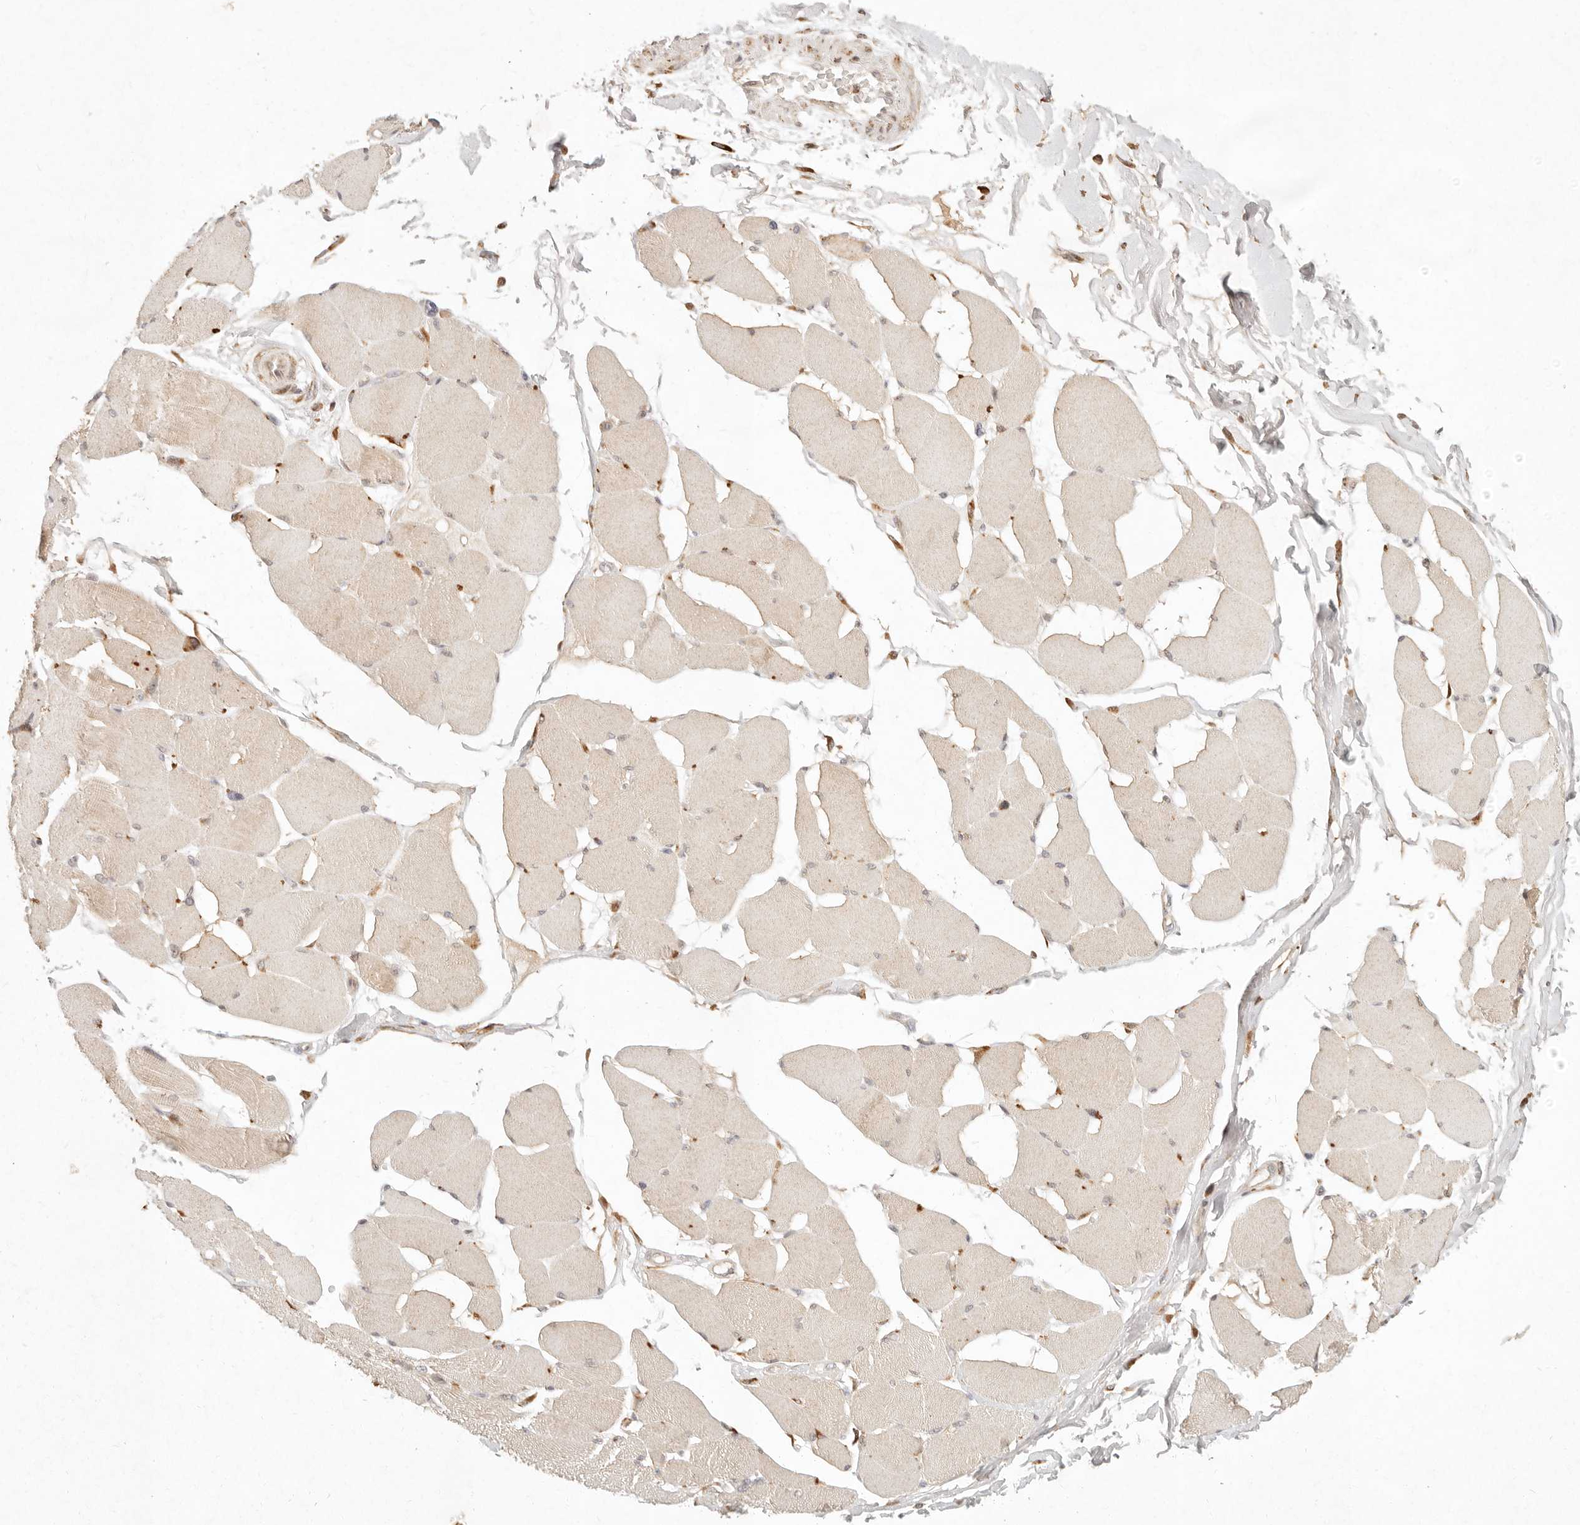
{"staining": {"intensity": "weak", "quantity": "<25%", "location": "cytoplasmic/membranous"}, "tissue": "skeletal muscle", "cell_type": "Myocytes", "image_type": "normal", "snomed": [{"axis": "morphology", "description": "Normal tissue, NOS"}, {"axis": "topography", "description": "Skin"}, {"axis": "topography", "description": "Skeletal muscle"}], "caption": "Micrograph shows no significant protein expression in myocytes of benign skeletal muscle.", "gene": "C1orf127", "patient": {"sex": "male", "age": 83}}